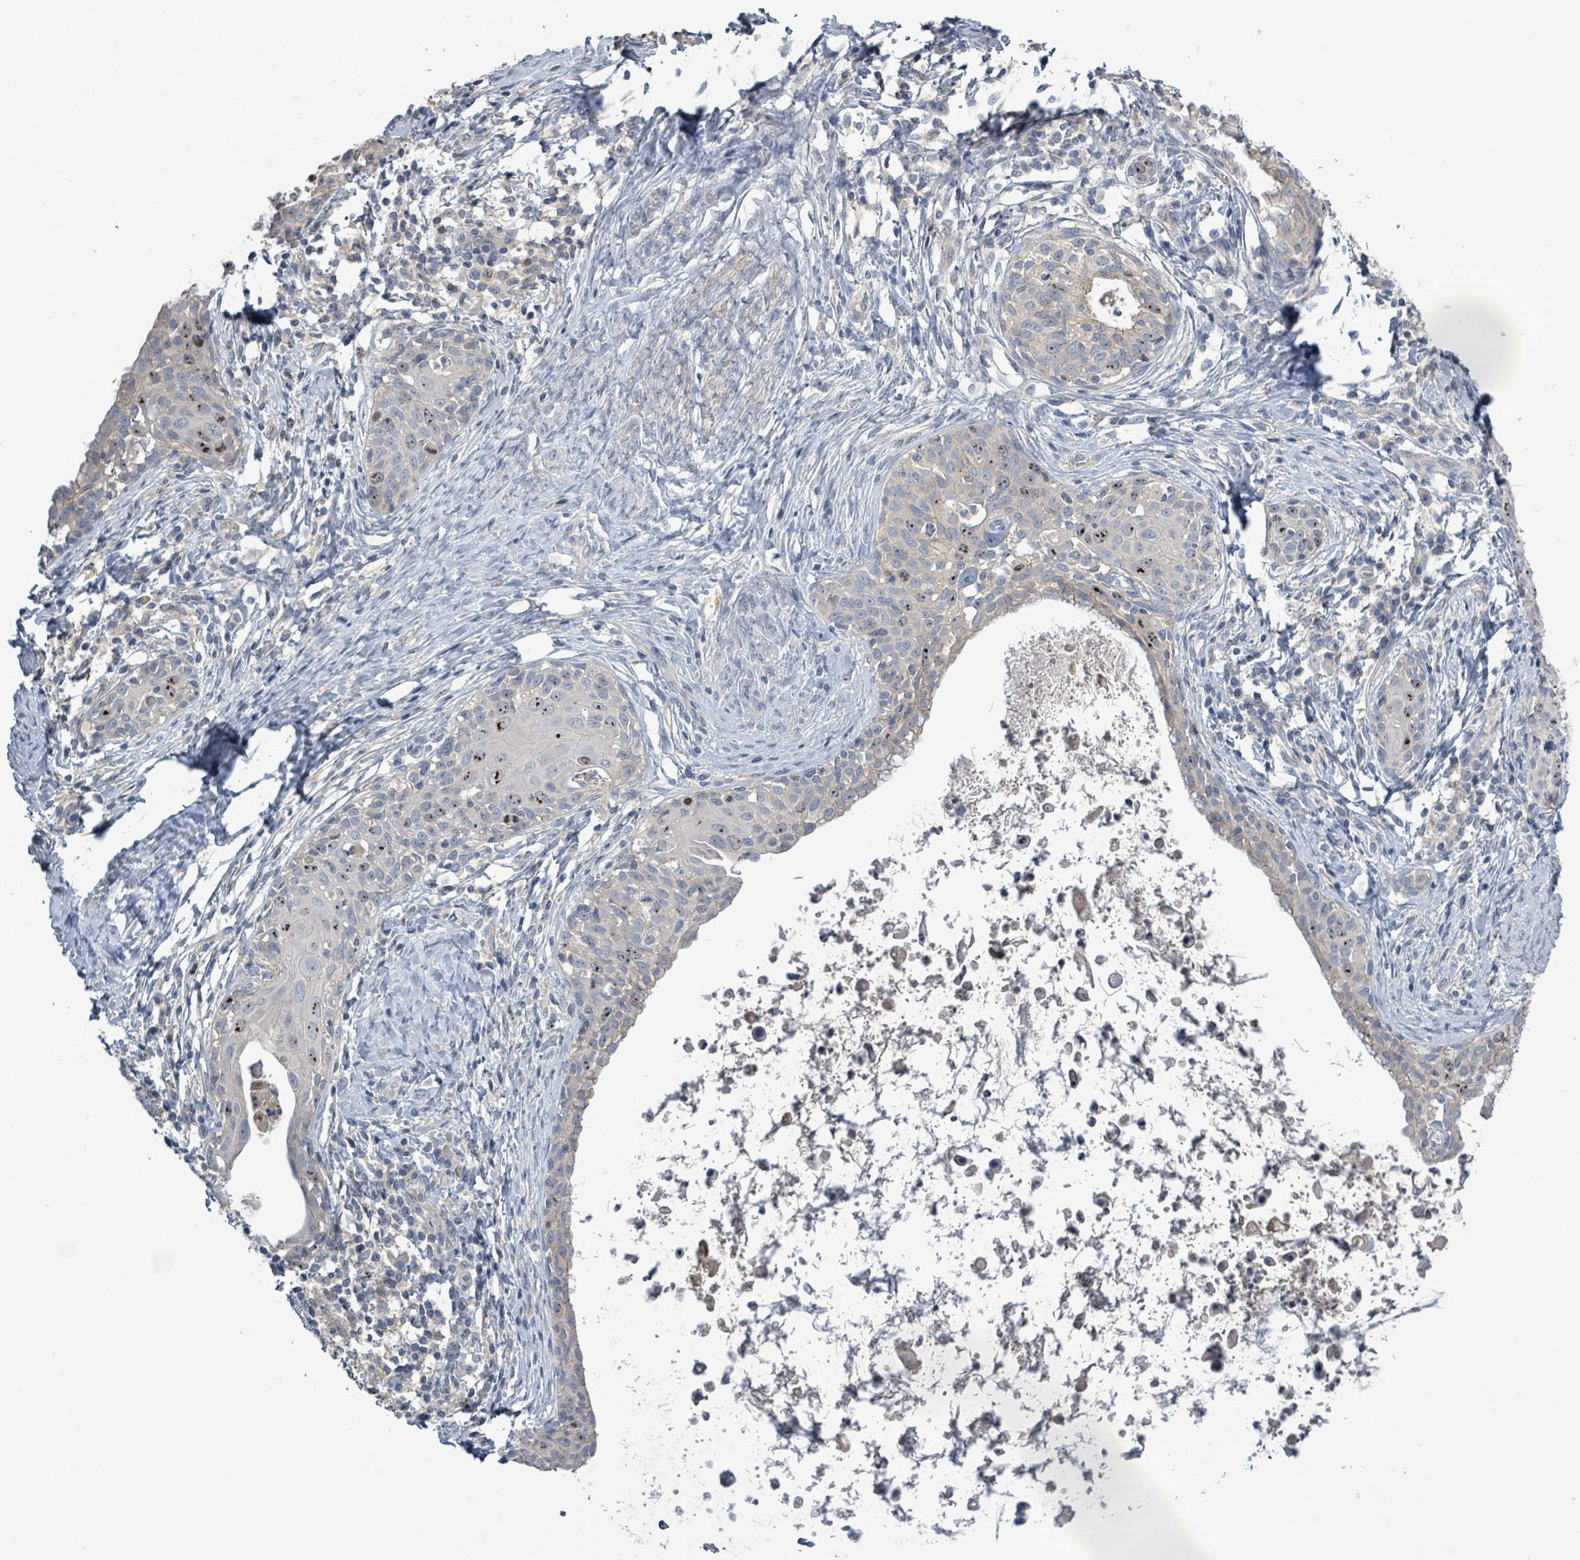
{"staining": {"intensity": "negative", "quantity": "none", "location": "none"}, "tissue": "cervical cancer", "cell_type": "Tumor cells", "image_type": "cancer", "snomed": [{"axis": "morphology", "description": "Squamous cell carcinoma, NOS"}, {"axis": "topography", "description": "Cervix"}], "caption": "There is no significant positivity in tumor cells of squamous cell carcinoma (cervical). (DAB (3,3'-diaminobenzidine) IHC, high magnification).", "gene": "KRAS", "patient": {"sex": "female", "age": 52}}